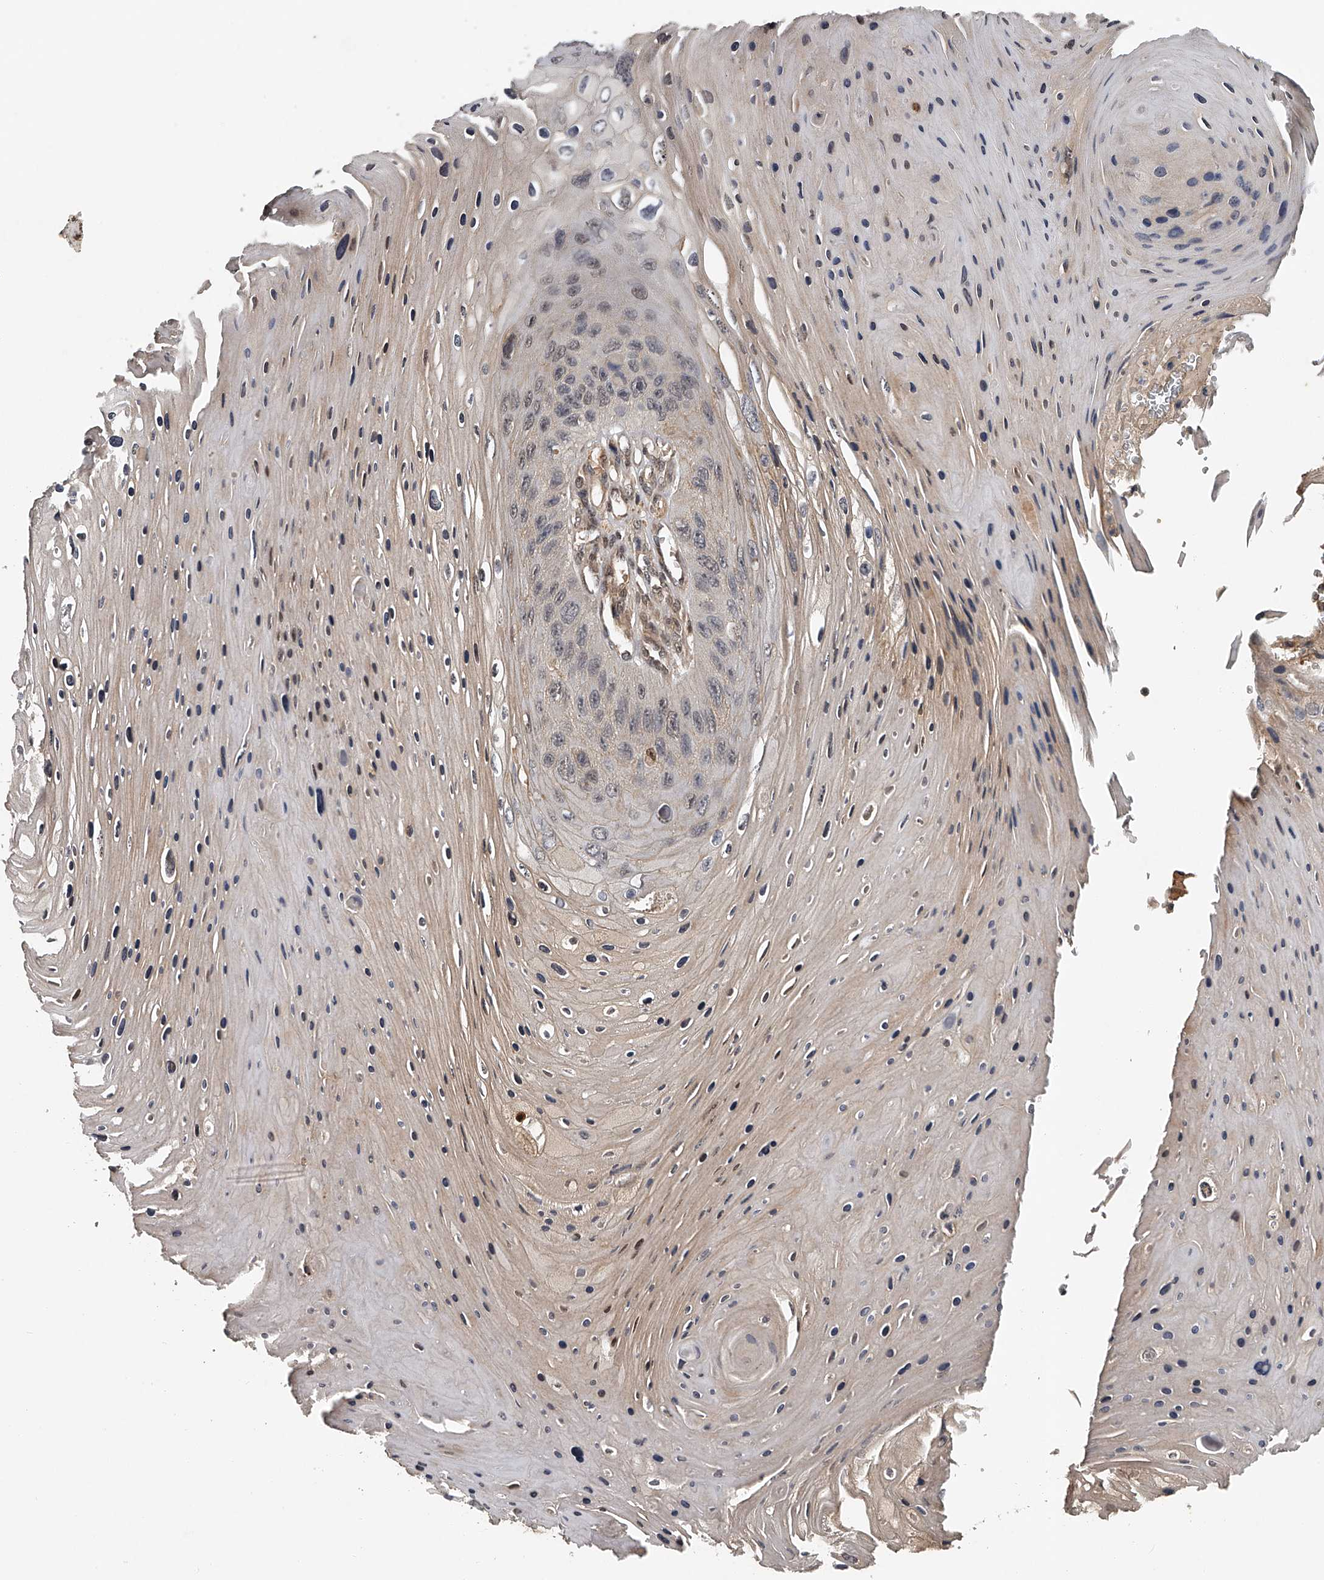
{"staining": {"intensity": "weak", "quantity": "25%-75%", "location": "nuclear"}, "tissue": "skin cancer", "cell_type": "Tumor cells", "image_type": "cancer", "snomed": [{"axis": "morphology", "description": "Squamous cell carcinoma, NOS"}, {"axis": "topography", "description": "Skin"}], "caption": "This image demonstrates skin squamous cell carcinoma stained with IHC to label a protein in brown. The nuclear of tumor cells show weak positivity for the protein. Nuclei are counter-stained blue.", "gene": "PLEKHG1", "patient": {"sex": "female", "age": 88}}